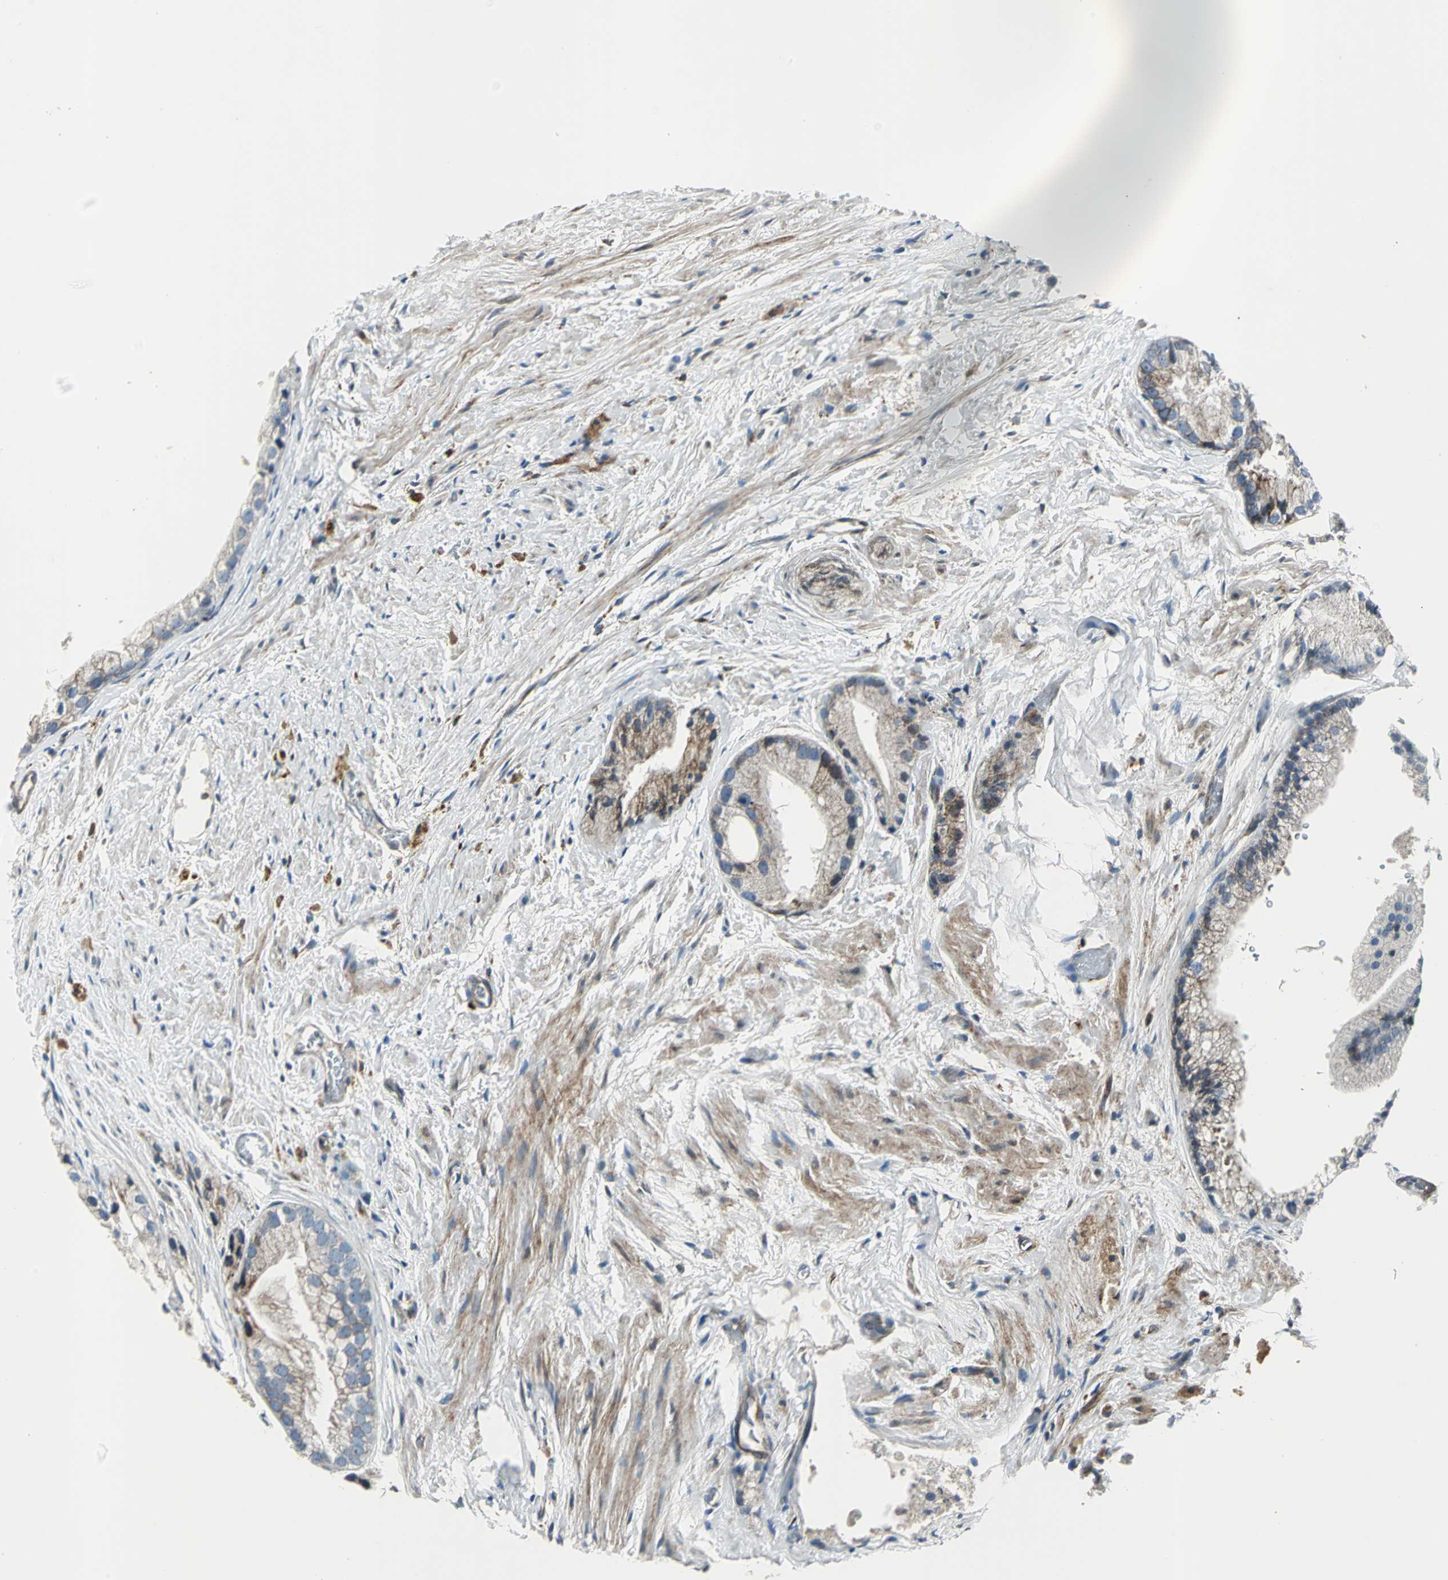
{"staining": {"intensity": "weak", "quantity": "25%-75%", "location": "cytoplasmic/membranous"}, "tissue": "prostate cancer", "cell_type": "Tumor cells", "image_type": "cancer", "snomed": [{"axis": "morphology", "description": "Adenocarcinoma, Low grade"}, {"axis": "topography", "description": "Prostate"}], "caption": "This histopathology image displays IHC staining of adenocarcinoma (low-grade) (prostate), with low weak cytoplasmic/membranous positivity in approximately 25%-75% of tumor cells.", "gene": "HTATIP2", "patient": {"sex": "male", "age": 69}}